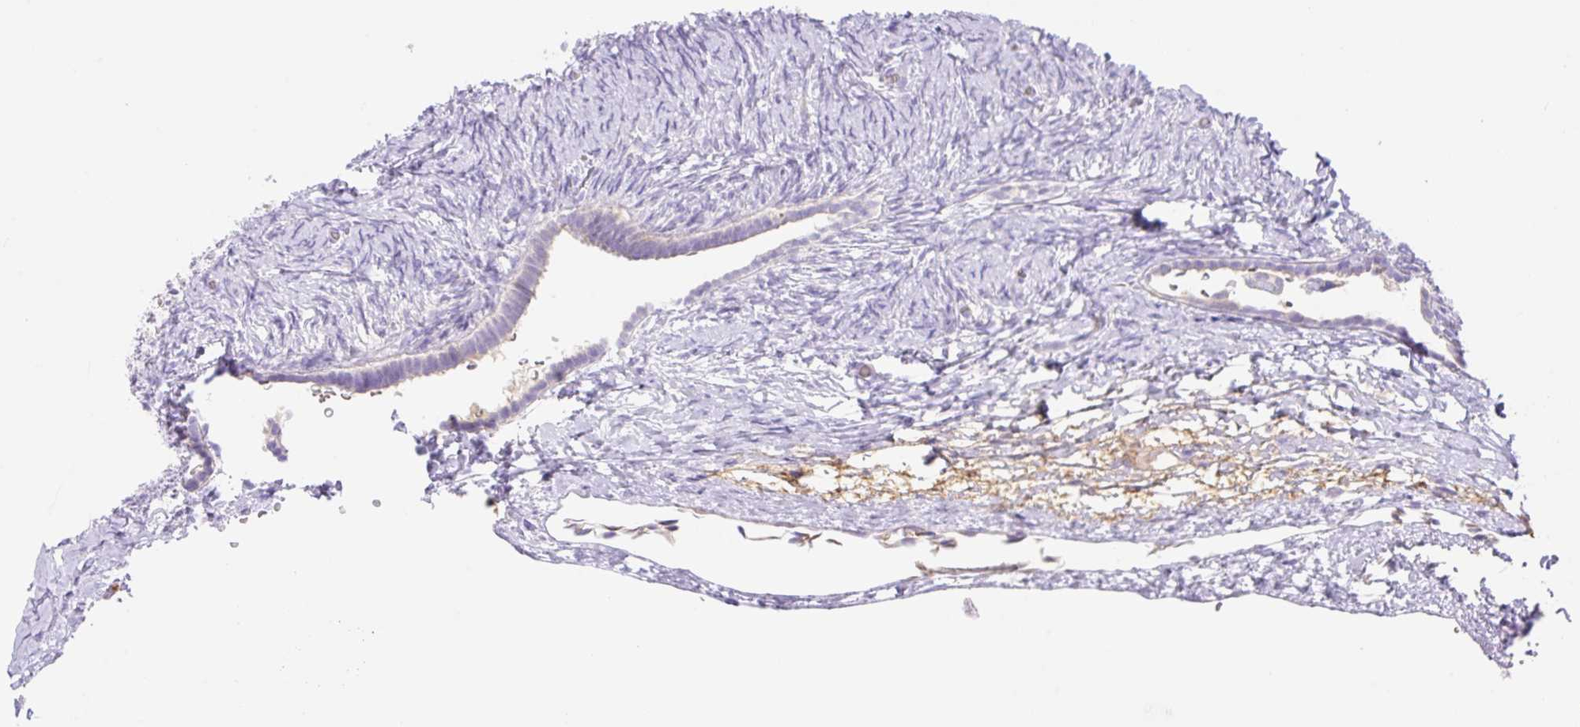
{"staining": {"intensity": "weak", "quantity": "<25%", "location": "cytoplasmic/membranous"}, "tissue": "ovary", "cell_type": "Follicle cells", "image_type": "normal", "snomed": [{"axis": "morphology", "description": "Normal tissue, NOS"}, {"axis": "topography", "description": "Ovary"}], "caption": "The immunohistochemistry (IHC) photomicrograph has no significant expression in follicle cells of ovary. Nuclei are stained in blue.", "gene": "DENND5A", "patient": {"sex": "female", "age": 39}}